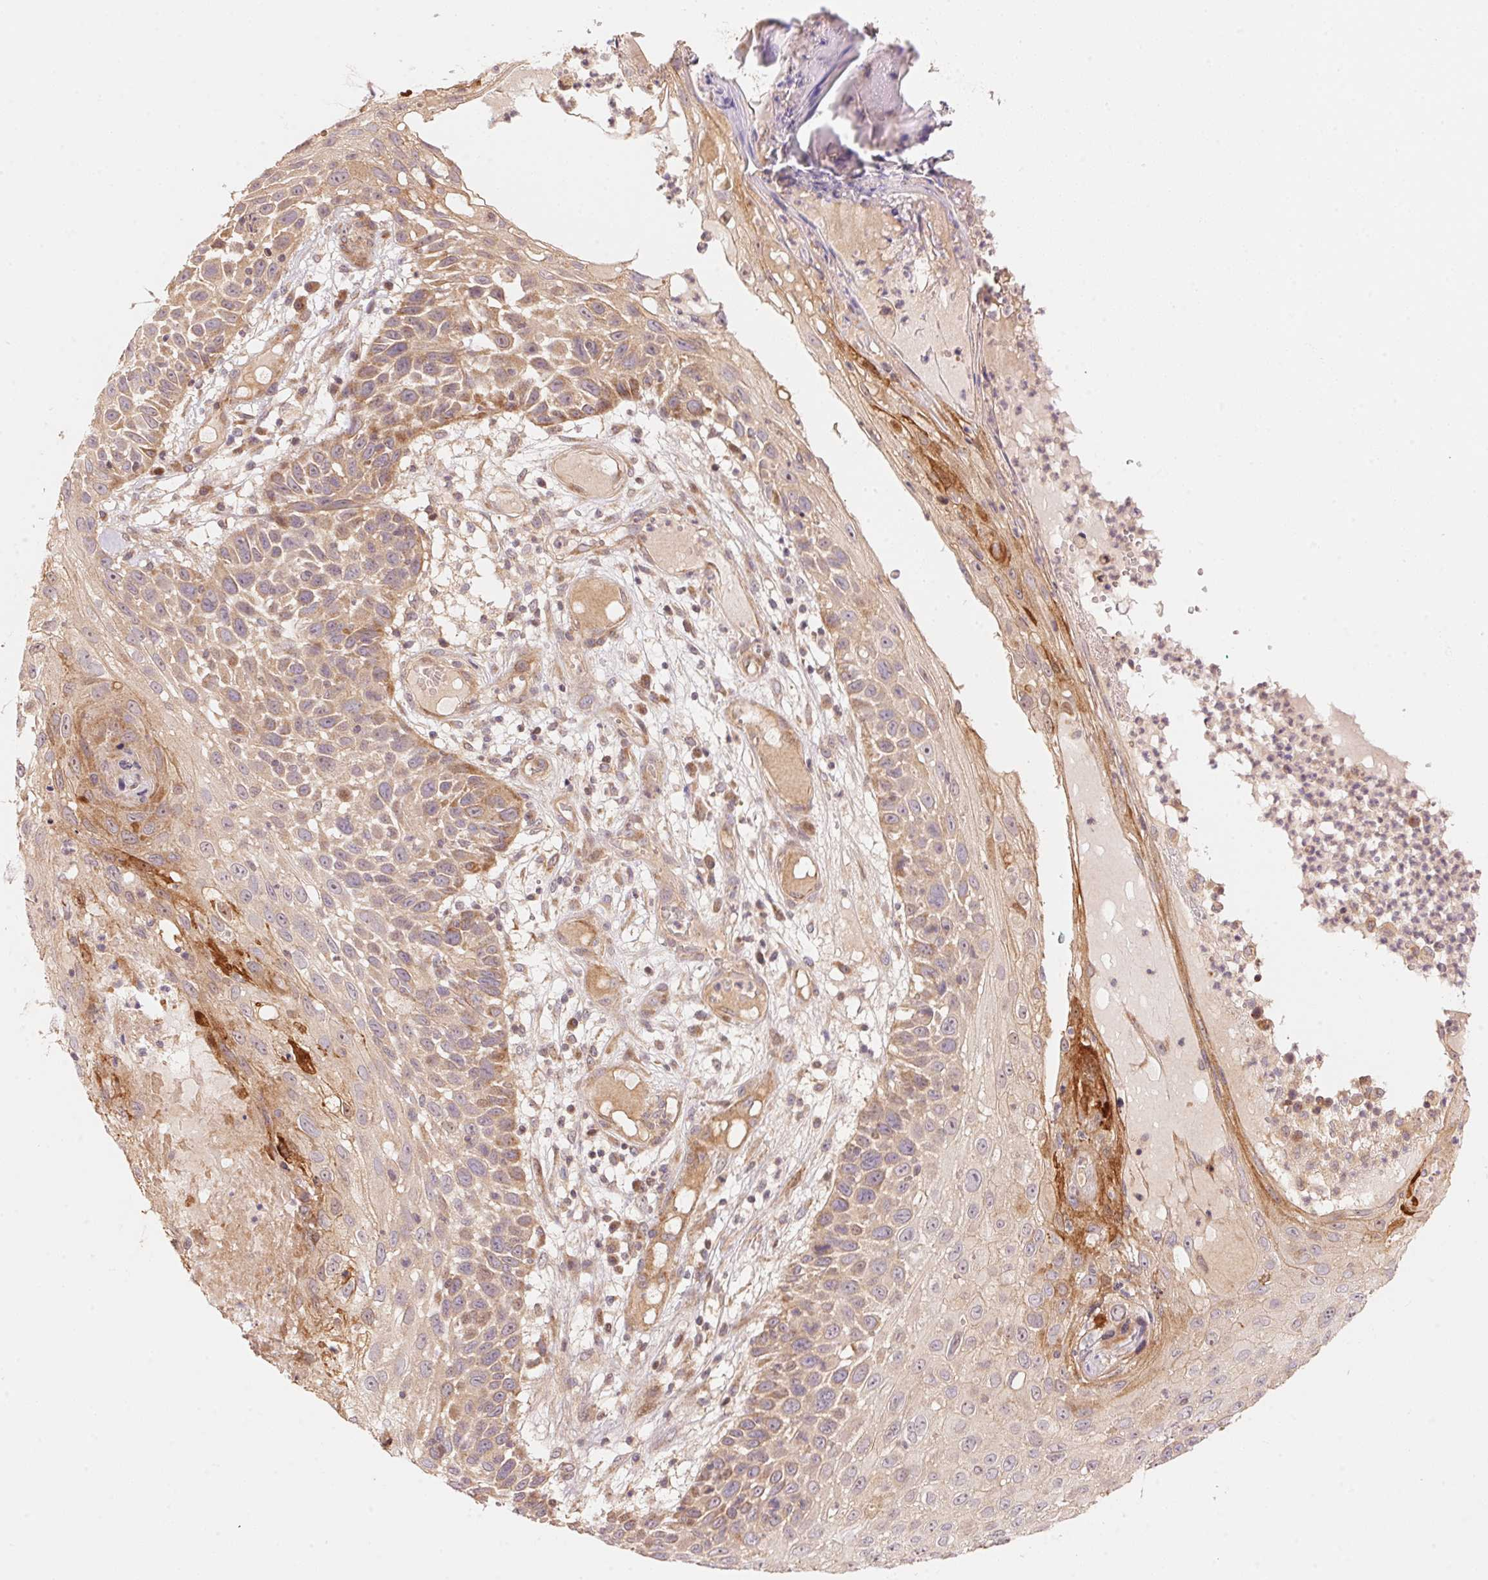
{"staining": {"intensity": "moderate", "quantity": "<25%", "location": "cytoplasmic/membranous"}, "tissue": "skin cancer", "cell_type": "Tumor cells", "image_type": "cancer", "snomed": [{"axis": "morphology", "description": "Squamous cell carcinoma, NOS"}, {"axis": "topography", "description": "Skin"}], "caption": "This image exhibits squamous cell carcinoma (skin) stained with immunohistochemistry (IHC) to label a protein in brown. The cytoplasmic/membranous of tumor cells show moderate positivity for the protein. Nuclei are counter-stained blue.", "gene": "TNIP2", "patient": {"sex": "male", "age": 92}}